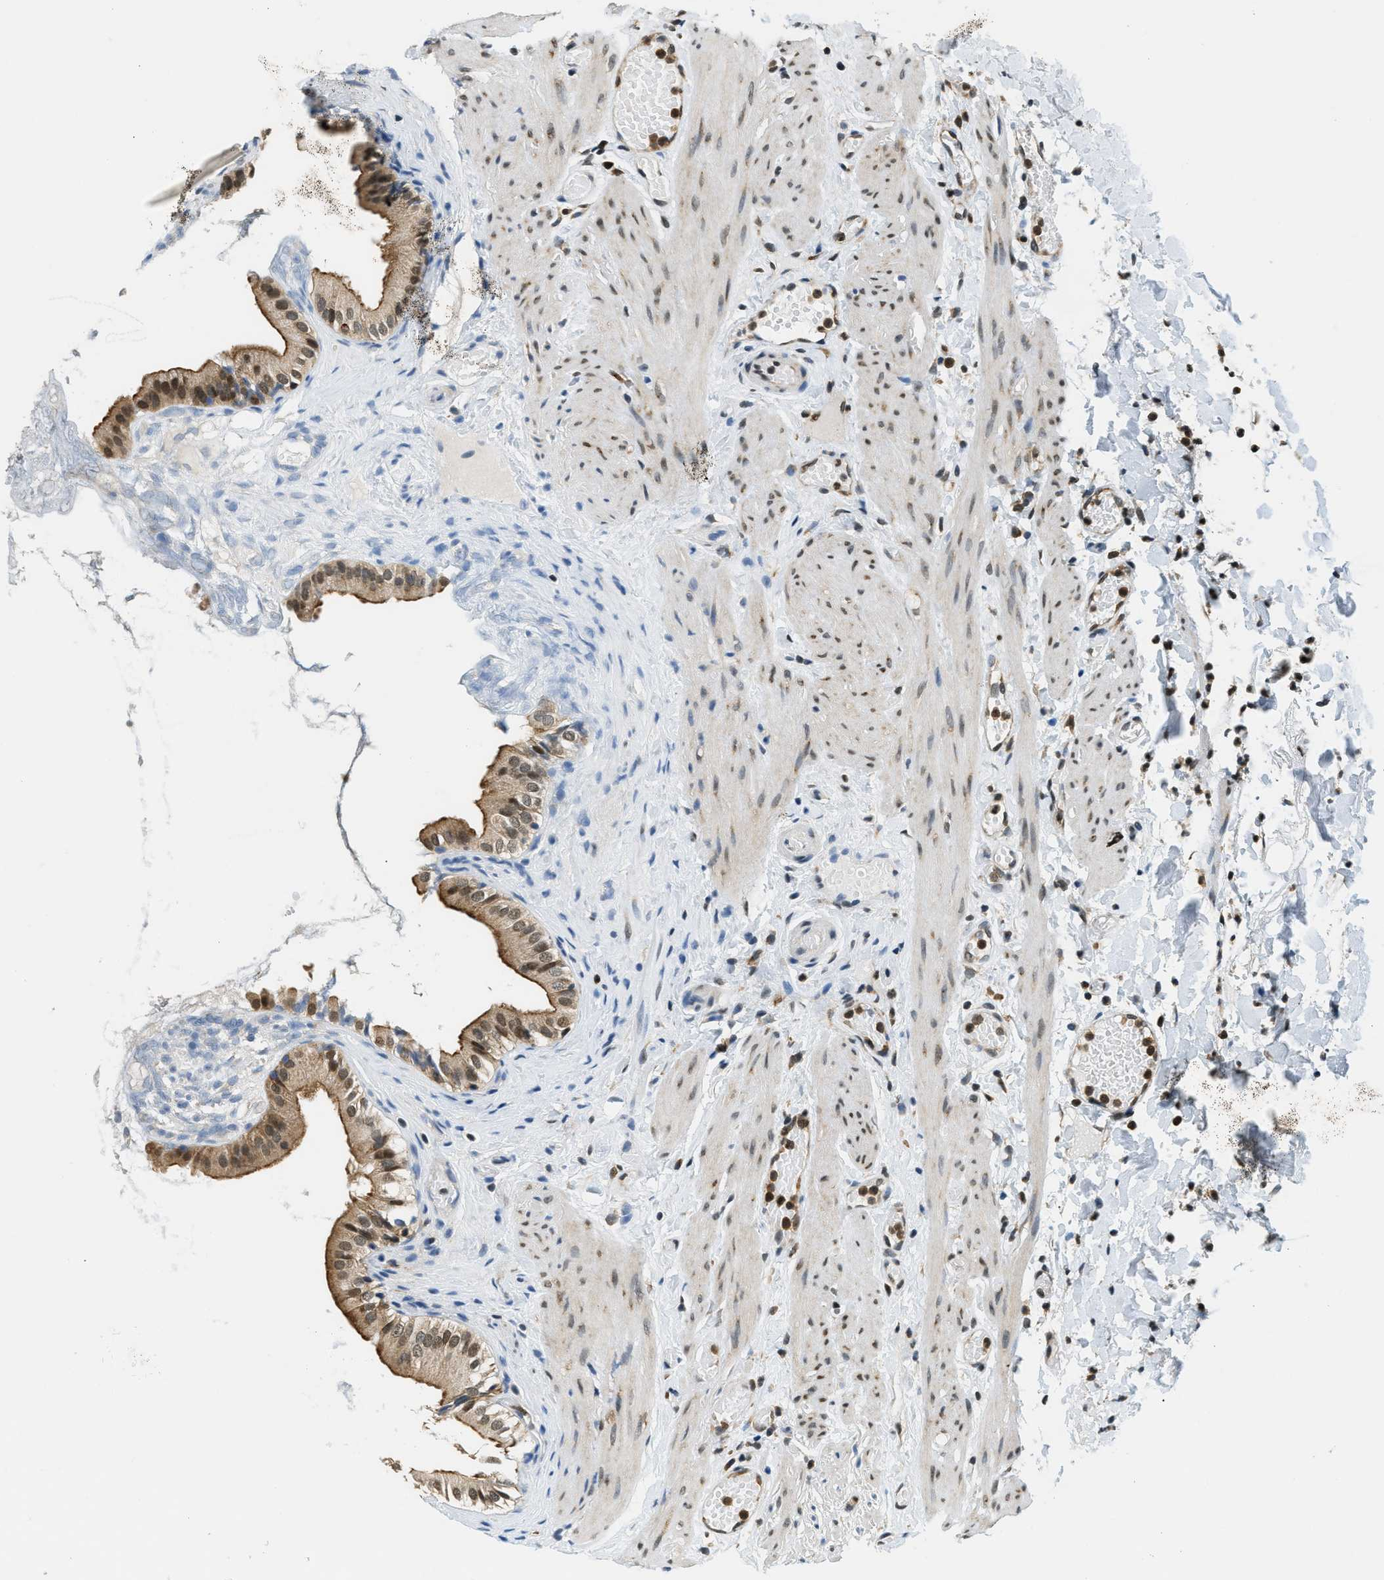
{"staining": {"intensity": "moderate", "quantity": "25%-75%", "location": "cytoplasmic/membranous,nuclear"}, "tissue": "gallbladder", "cell_type": "Glandular cells", "image_type": "normal", "snomed": [{"axis": "morphology", "description": "Normal tissue, NOS"}, {"axis": "topography", "description": "Gallbladder"}], "caption": "This is a histology image of immunohistochemistry staining of normal gallbladder, which shows moderate staining in the cytoplasmic/membranous,nuclear of glandular cells.", "gene": "RAB11FIP1", "patient": {"sex": "female", "age": 26}}